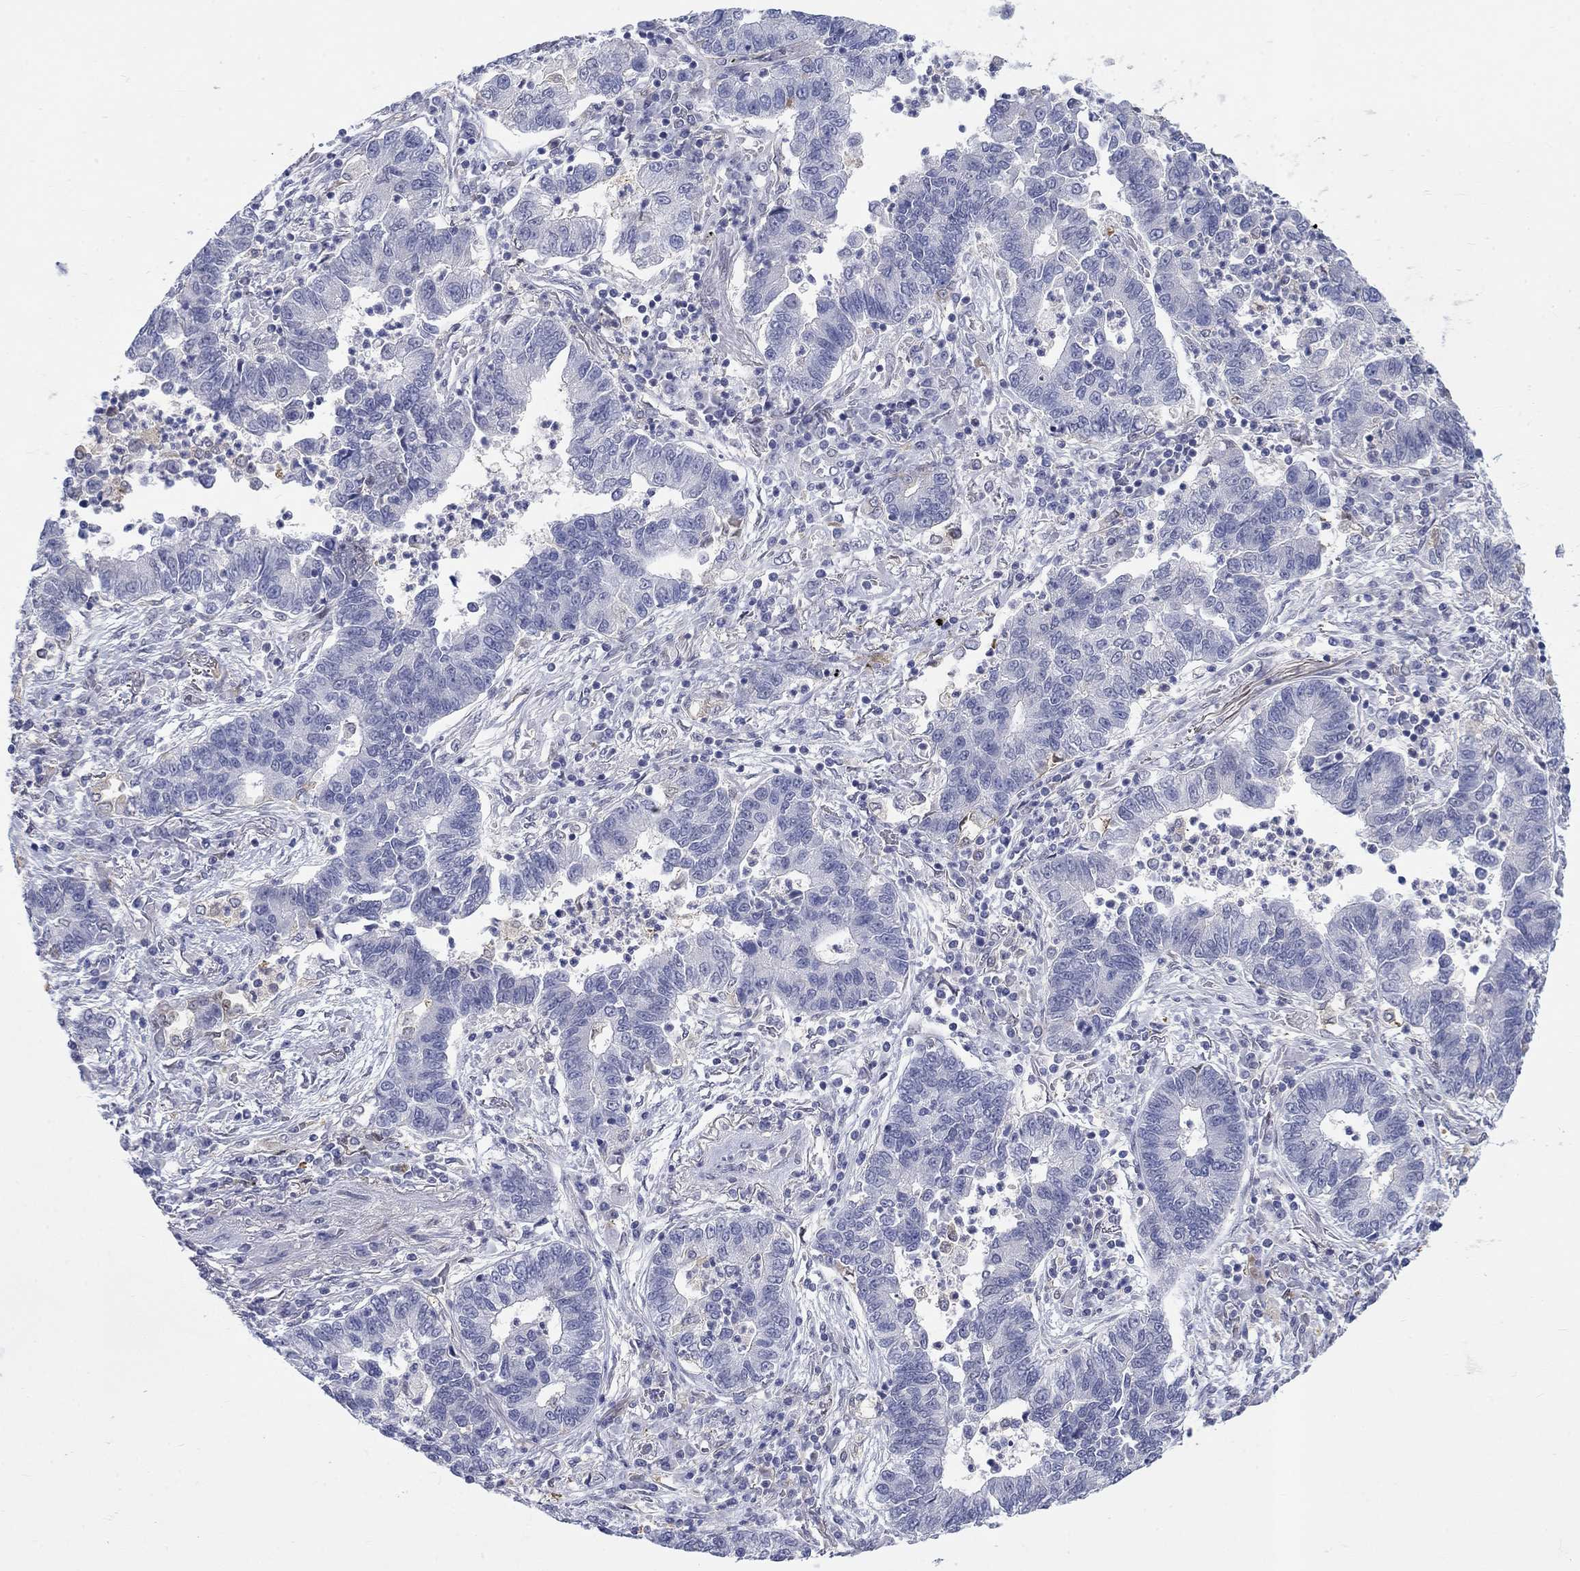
{"staining": {"intensity": "negative", "quantity": "none", "location": "none"}, "tissue": "lung cancer", "cell_type": "Tumor cells", "image_type": "cancer", "snomed": [{"axis": "morphology", "description": "Adenocarcinoma, NOS"}, {"axis": "topography", "description": "Lung"}], "caption": "This histopathology image is of lung cancer (adenocarcinoma) stained with IHC to label a protein in brown with the nuclei are counter-stained blue. There is no positivity in tumor cells. (Stains: DAB IHC with hematoxylin counter stain, Microscopy: brightfield microscopy at high magnification).", "gene": "EGFLAM", "patient": {"sex": "female", "age": 57}}